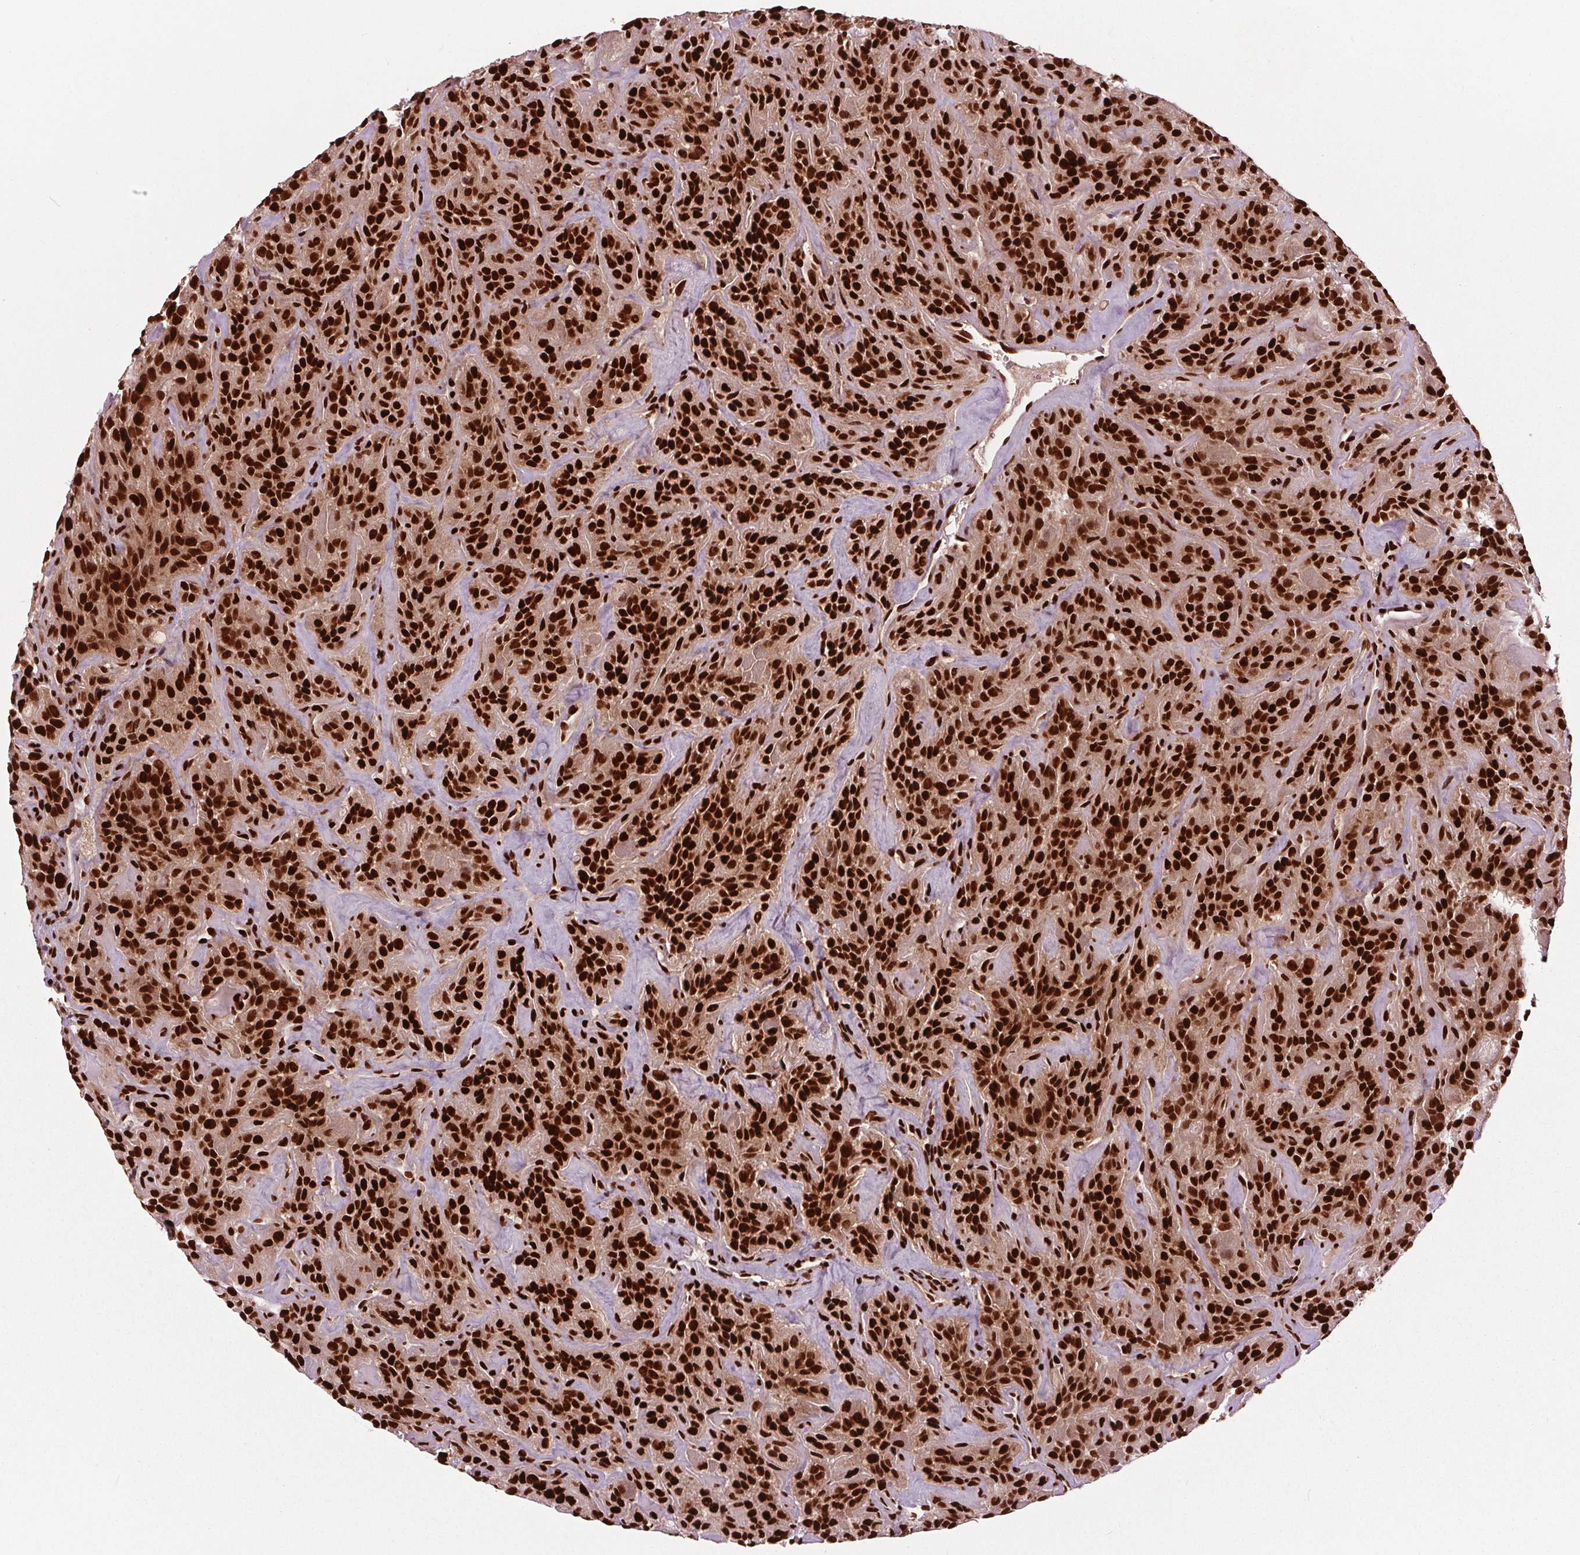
{"staining": {"intensity": "strong", "quantity": ">75%", "location": "nuclear"}, "tissue": "thyroid cancer", "cell_type": "Tumor cells", "image_type": "cancer", "snomed": [{"axis": "morphology", "description": "Papillary adenocarcinoma, NOS"}, {"axis": "topography", "description": "Thyroid gland"}], "caption": "IHC (DAB (3,3'-diaminobenzidine)) staining of human thyroid papillary adenocarcinoma displays strong nuclear protein staining in approximately >75% of tumor cells. (Brightfield microscopy of DAB IHC at high magnification).", "gene": "BRD4", "patient": {"sex": "female", "age": 45}}